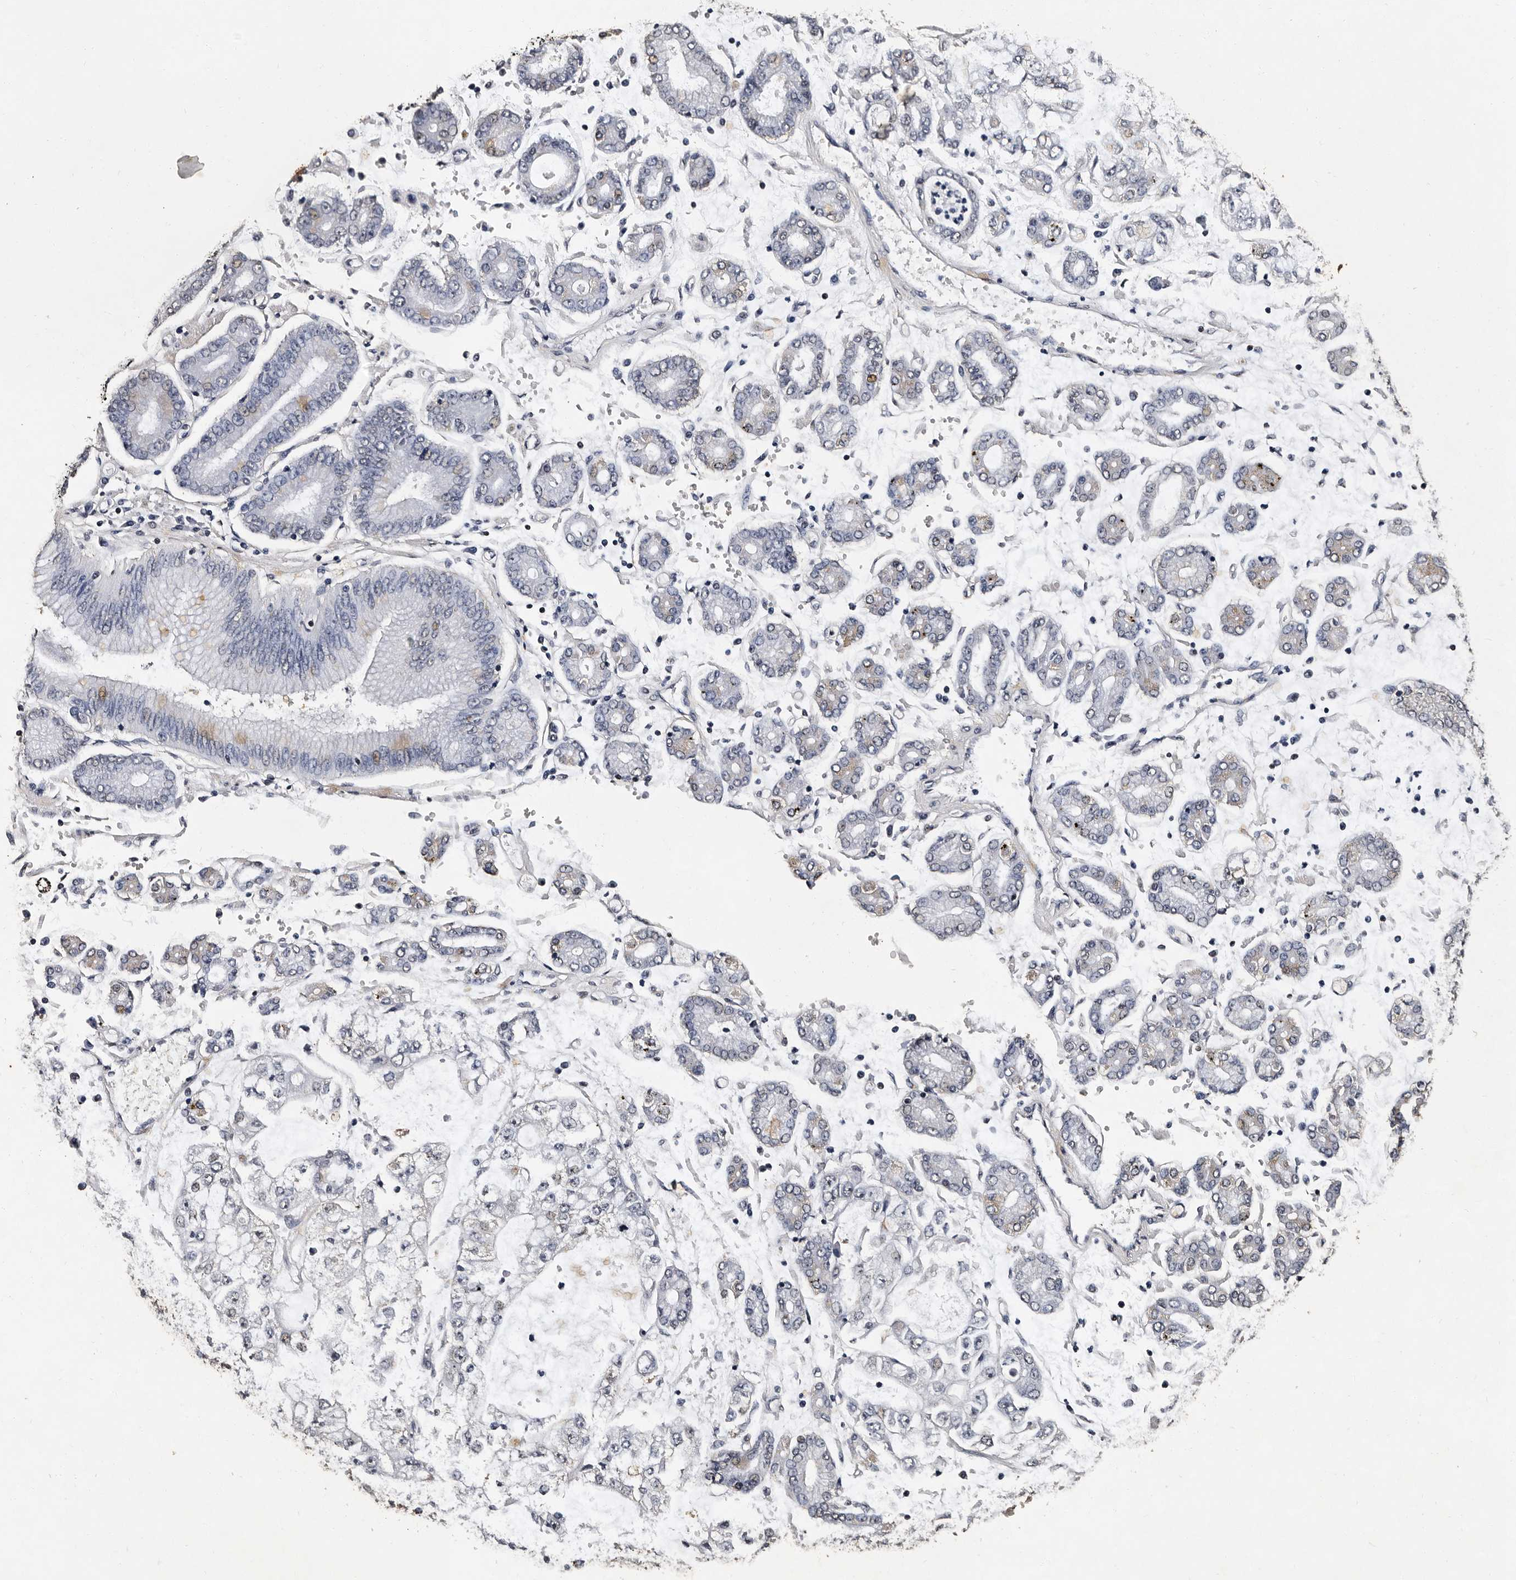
{"staining": {"intensity": "negative", "quantity": "none", "location": "none"}, "tissue": "stomach cancer", "cell_type": "Tumor cells", "image_type": "cancer", "snomed": [{"axis": "morphology", "description": "Adenocarcinoma, NOS"}, {"axis": "topography", "description": "Stomach"}], "caption": "Tumor cells are negative for brown protein staining in adenocarcinoma (stomach). (DAB IHC with hematoxylin counter stain).", "gene": "CPNE3", "patient": {"sex": "male", "age": 76}}